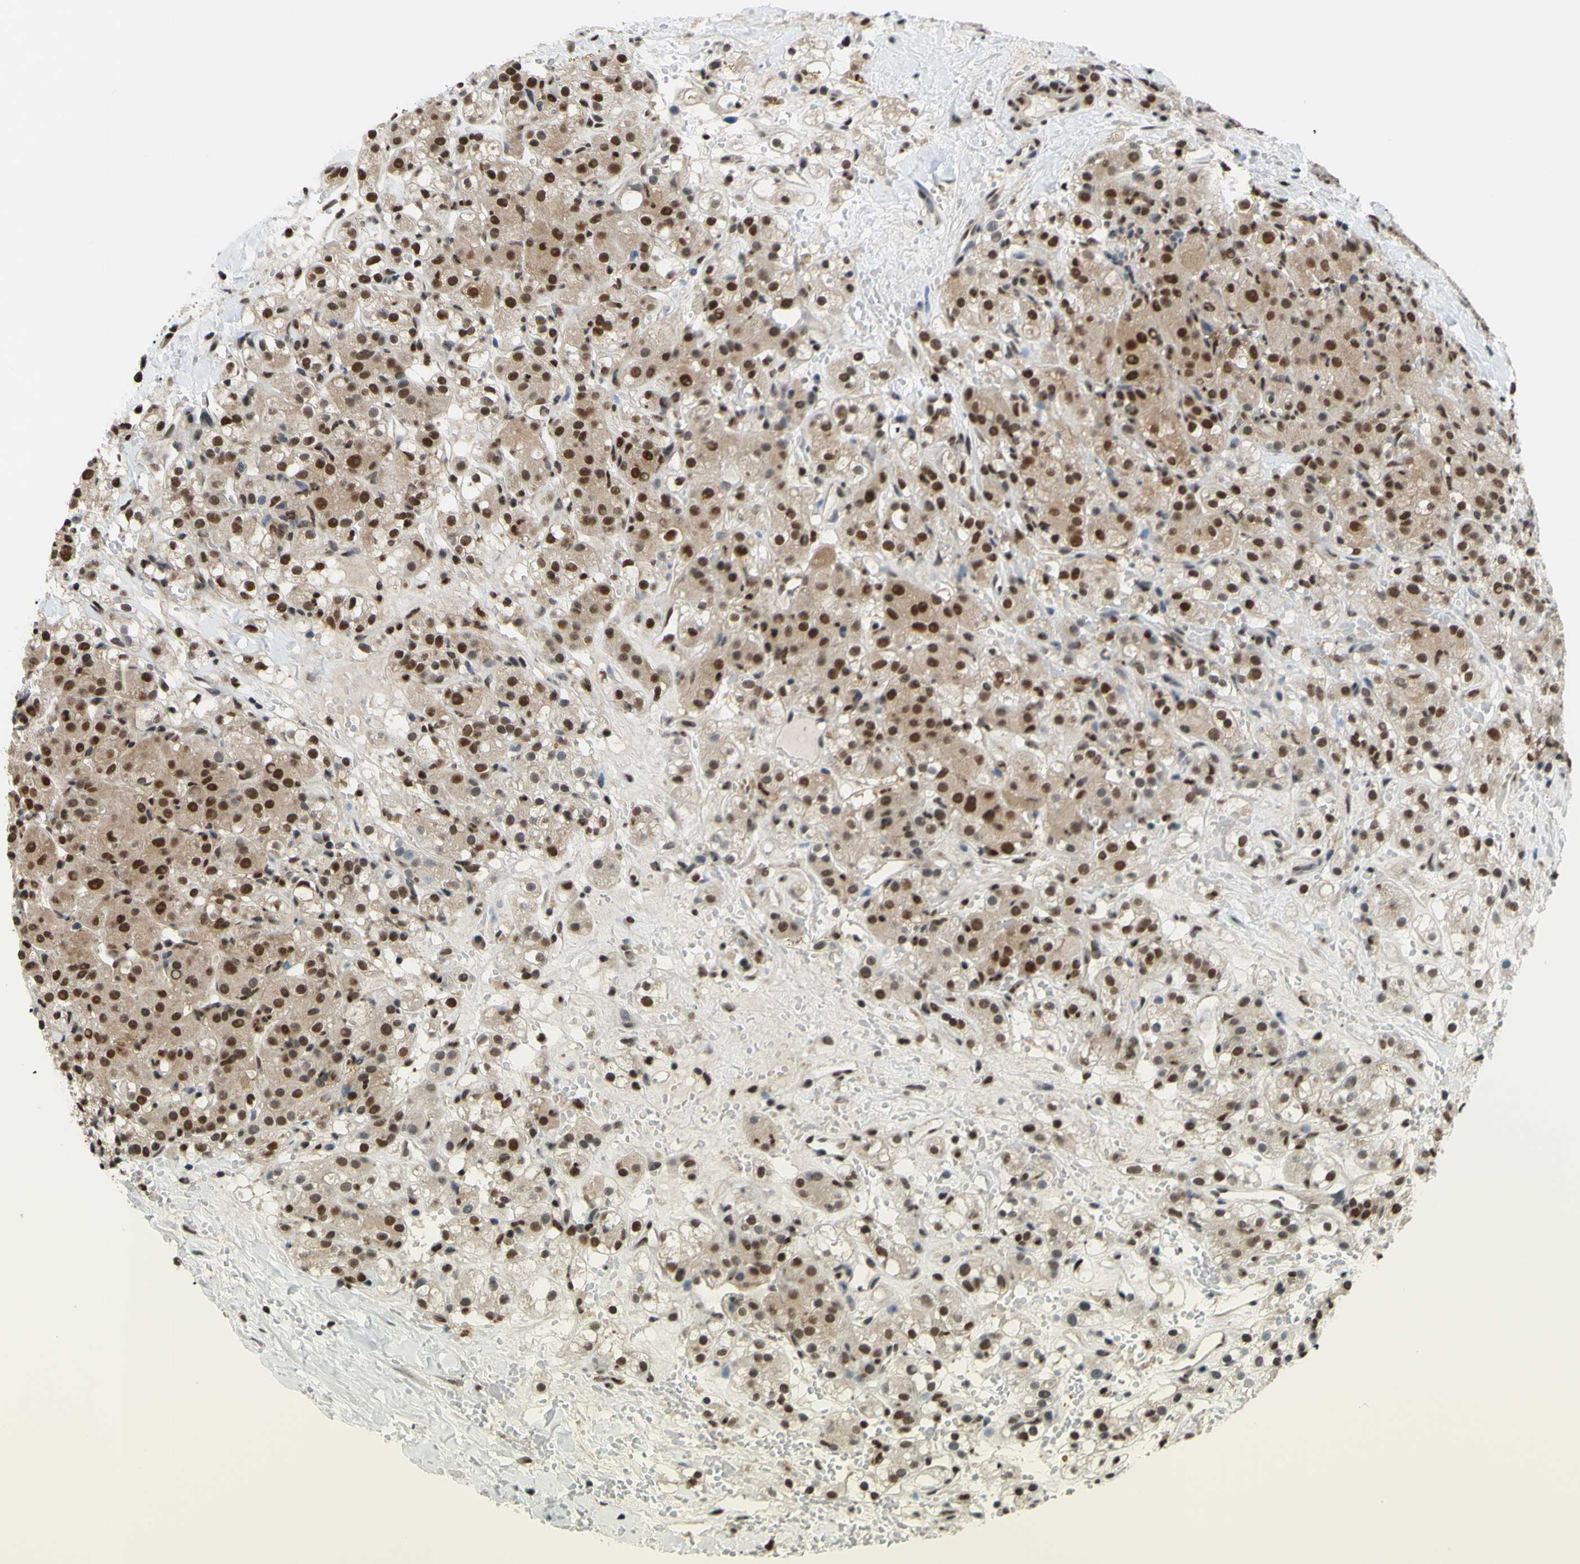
{"staining": {"intensity": "strong", "quantity": ">75%", "location": "cytoplasmic/membranous,nuclear"}, "tissue": "renal cancer", "cell_type": "Tumor cells", "image_type": "cancer", "snomed": [{"axis": "morphology", "description": "Adenocarcinoma, NOS"}, {"axis": "topography", "description": "Kidney"}], "caption": "Protein expression analysis of human renal cancer reveals strong cytoplasmic/membranous and nuclear positivity in about >75% of tumor cells. (Brightfield microscopy of DAB IHC at high magnification).", "gene": "FKBP5", "patient": {"sex": "male", "age": 61}}